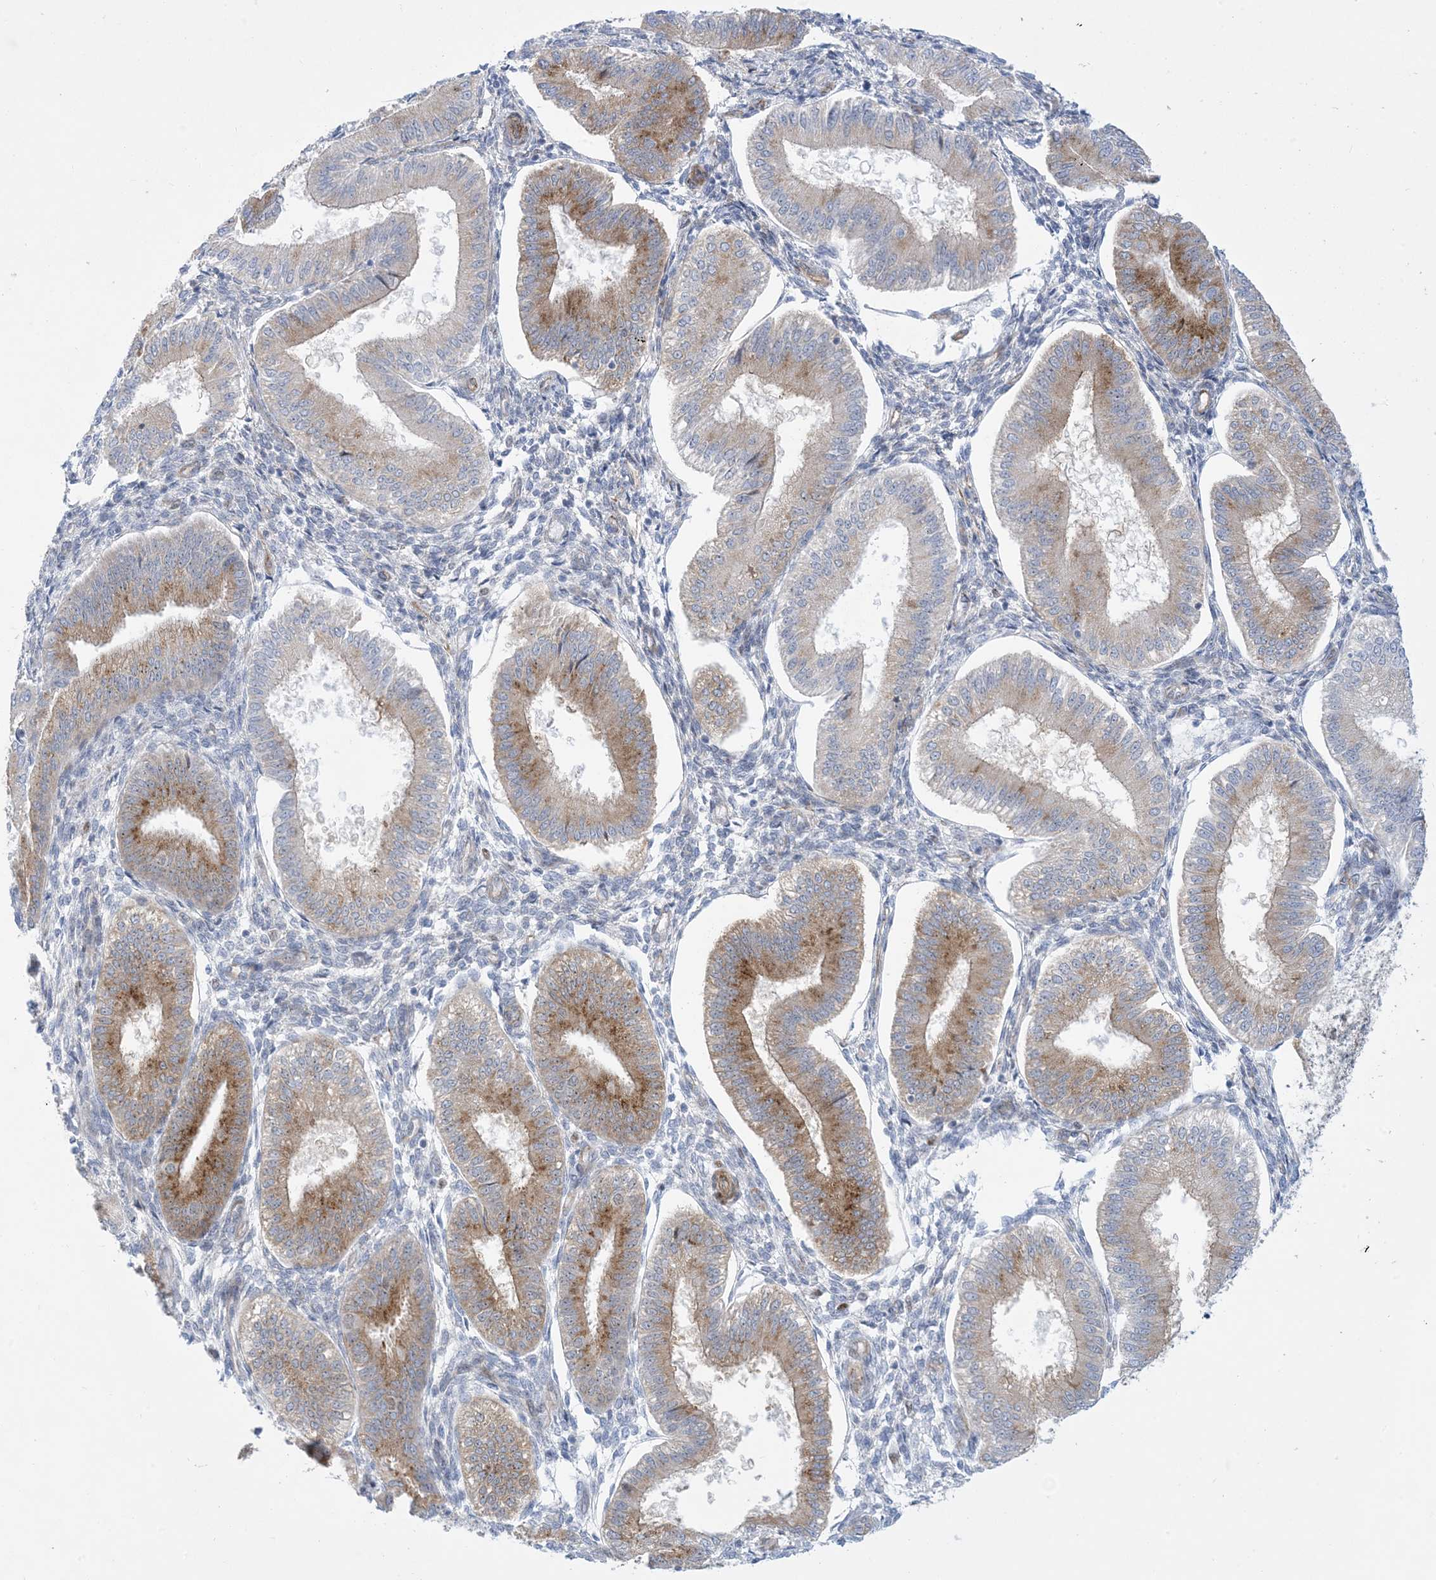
{"staining": {"intensity": "moderate", "quantity": "<25%", "location": "nuclear"}, "tissue": "endometrium", "cell_type": "Cells in endometrial stroma", "image_type": "normal", "snomed": [{"axis": "morphology", "description": "Normal tissue, NOS"}, {"axis": "topography", "description": "Endometrium"}], "caption": "Immunohistochemical staining of normal endometrium exhibits moderate nuclear protein positivity in approximately <25% of cells in endometrial stroma.", "gene": "MARS2", "patient": {"sex": "female", "age": 39}}